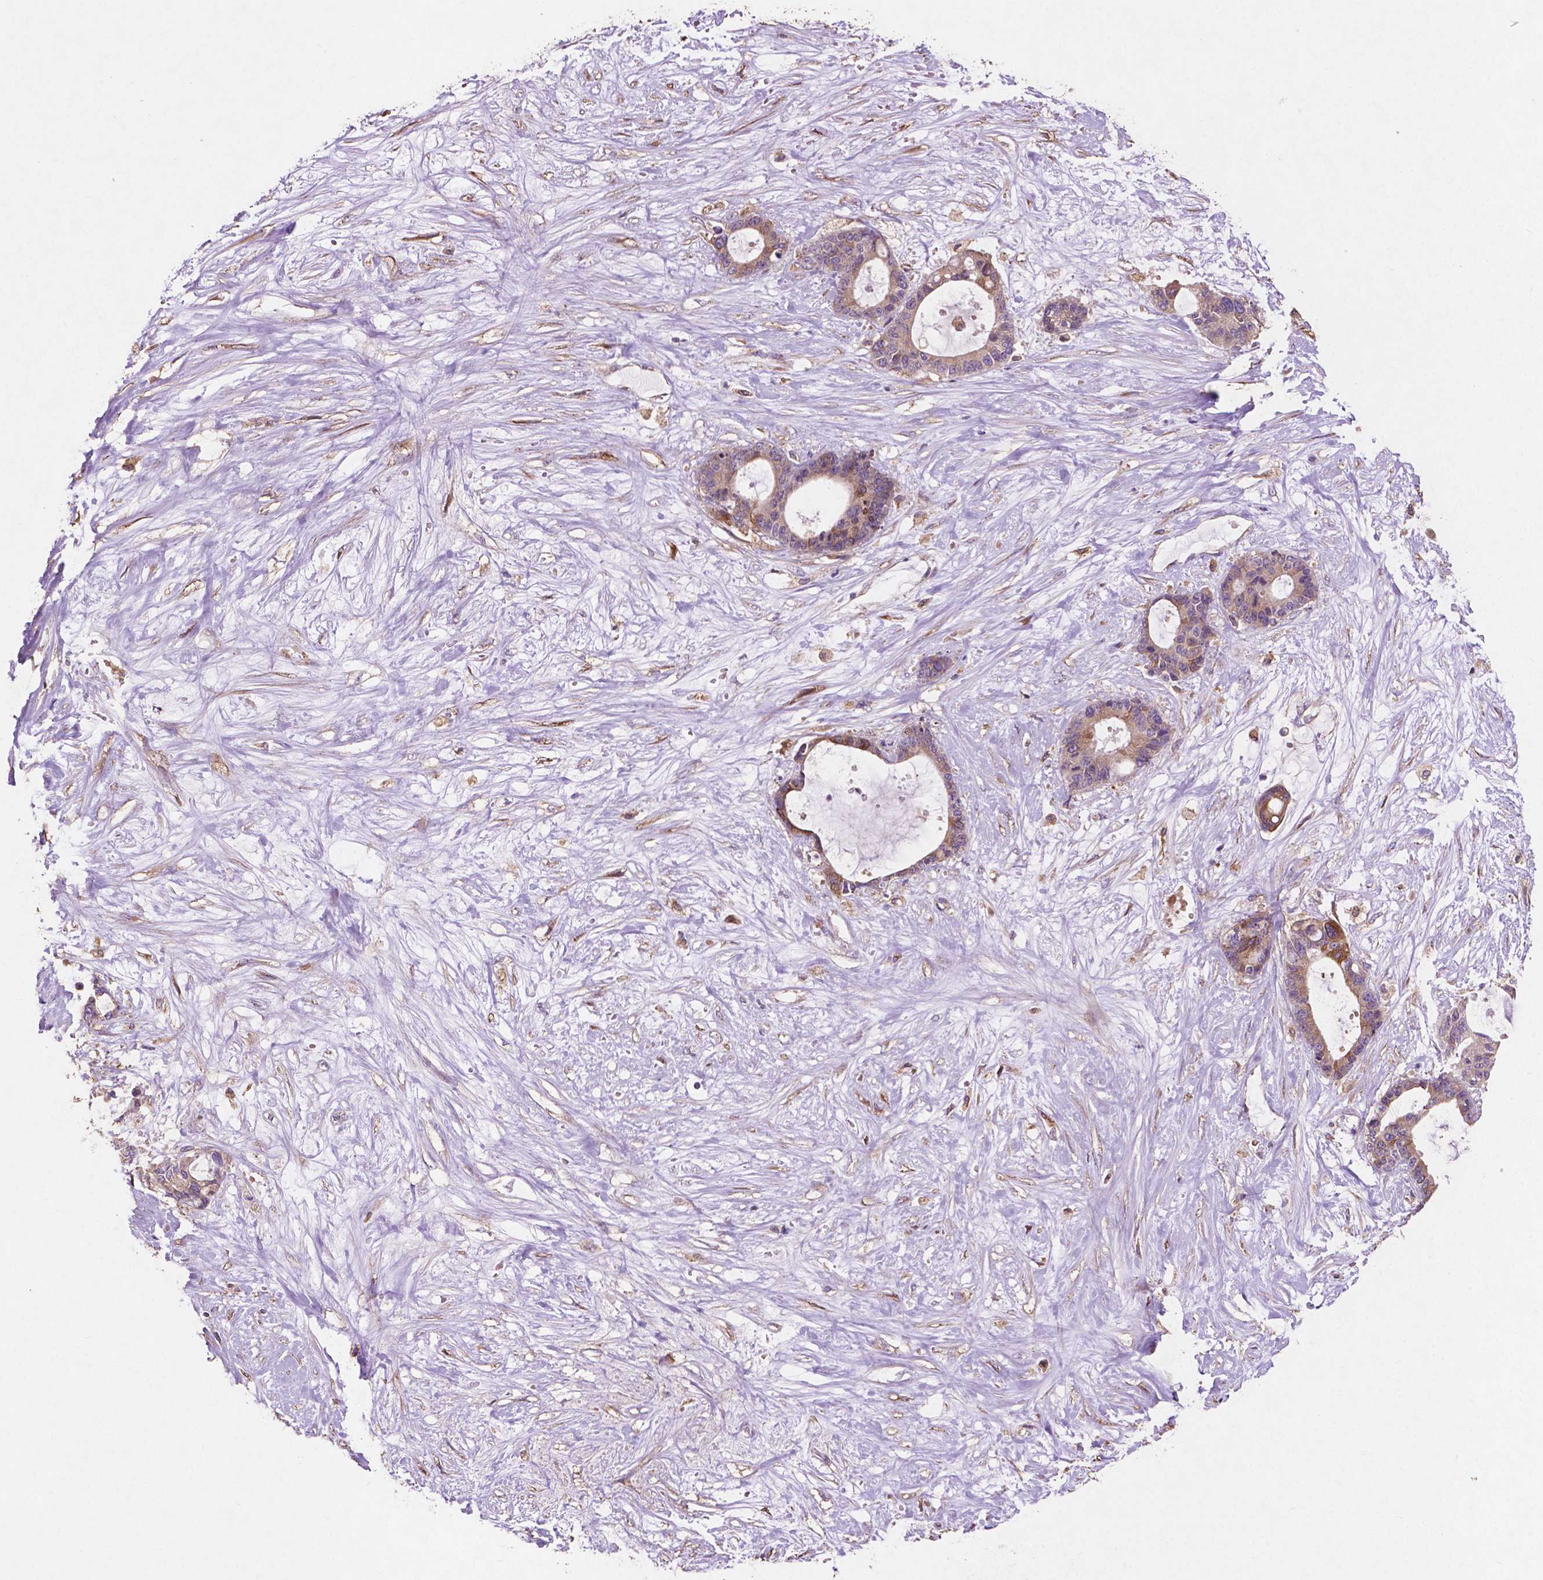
{"staining": {"intensity": "weak", "quantity": ">75%", "location": "cytoplasmic/membranous"}, "tissue": "liver cancer", "cell_type": "Tumor cells", "image_type": "cancer", "snomed": [{"axis": "morphology", "description": "Normal tissue, NOS"}, {"axis": "morphology", "description": "Cholangiocarcinoma"}, {"axis": "topography", "description": "Liver"}, {"axis": "topography", "description": "Peripheral nerve tissue"}], "caption": "High-power microscopy captured an IHC micrograph of cholangiocarcinoma (liver), revealing weak cytoplasmic/membranous expression in approximately >75% of tumor cells.", "gene": "MBTPS1", "patient": {"sex": "female", "age": 73}}